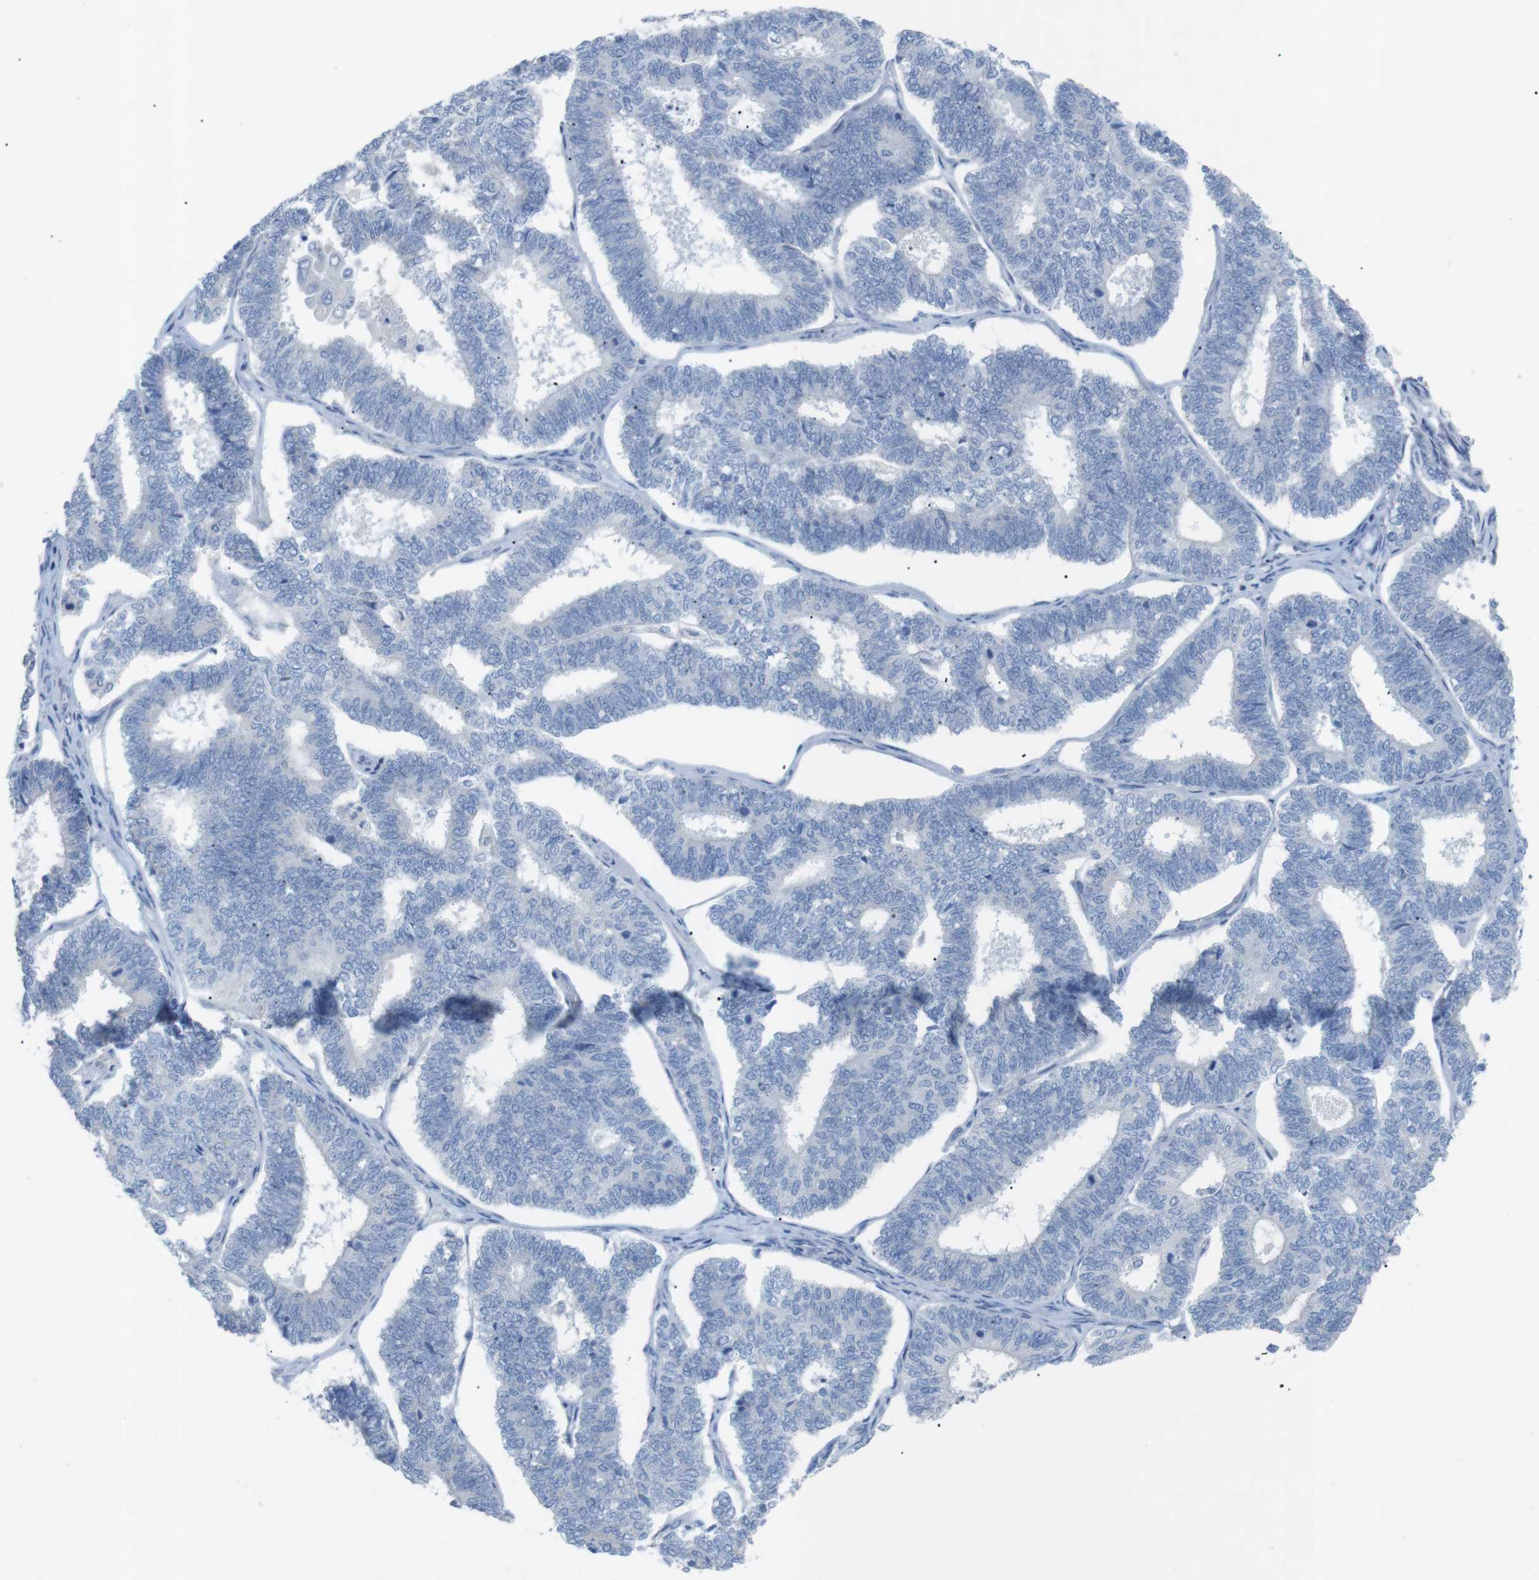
{"staining": {"intensity": "negative", "quantity": "none", "location": "none"}, "tissue": "endometrial cancer", "cell_type": "Tumor cells", "image_type": "cancer", "snomed": [{"axis": "morphology", "description": "Adenocarcinoma, NOS"}, {"axis": "topography", "description": "Endometrium"}], "caption": "Immunohistochemistry histopathology image of neoplastic tissue: human endometrial cancer stained with DAB exhibits no significant protein expression in tumor cells.", "gene": "SALL4", "patient": {"sex": "female", "age": 70}}